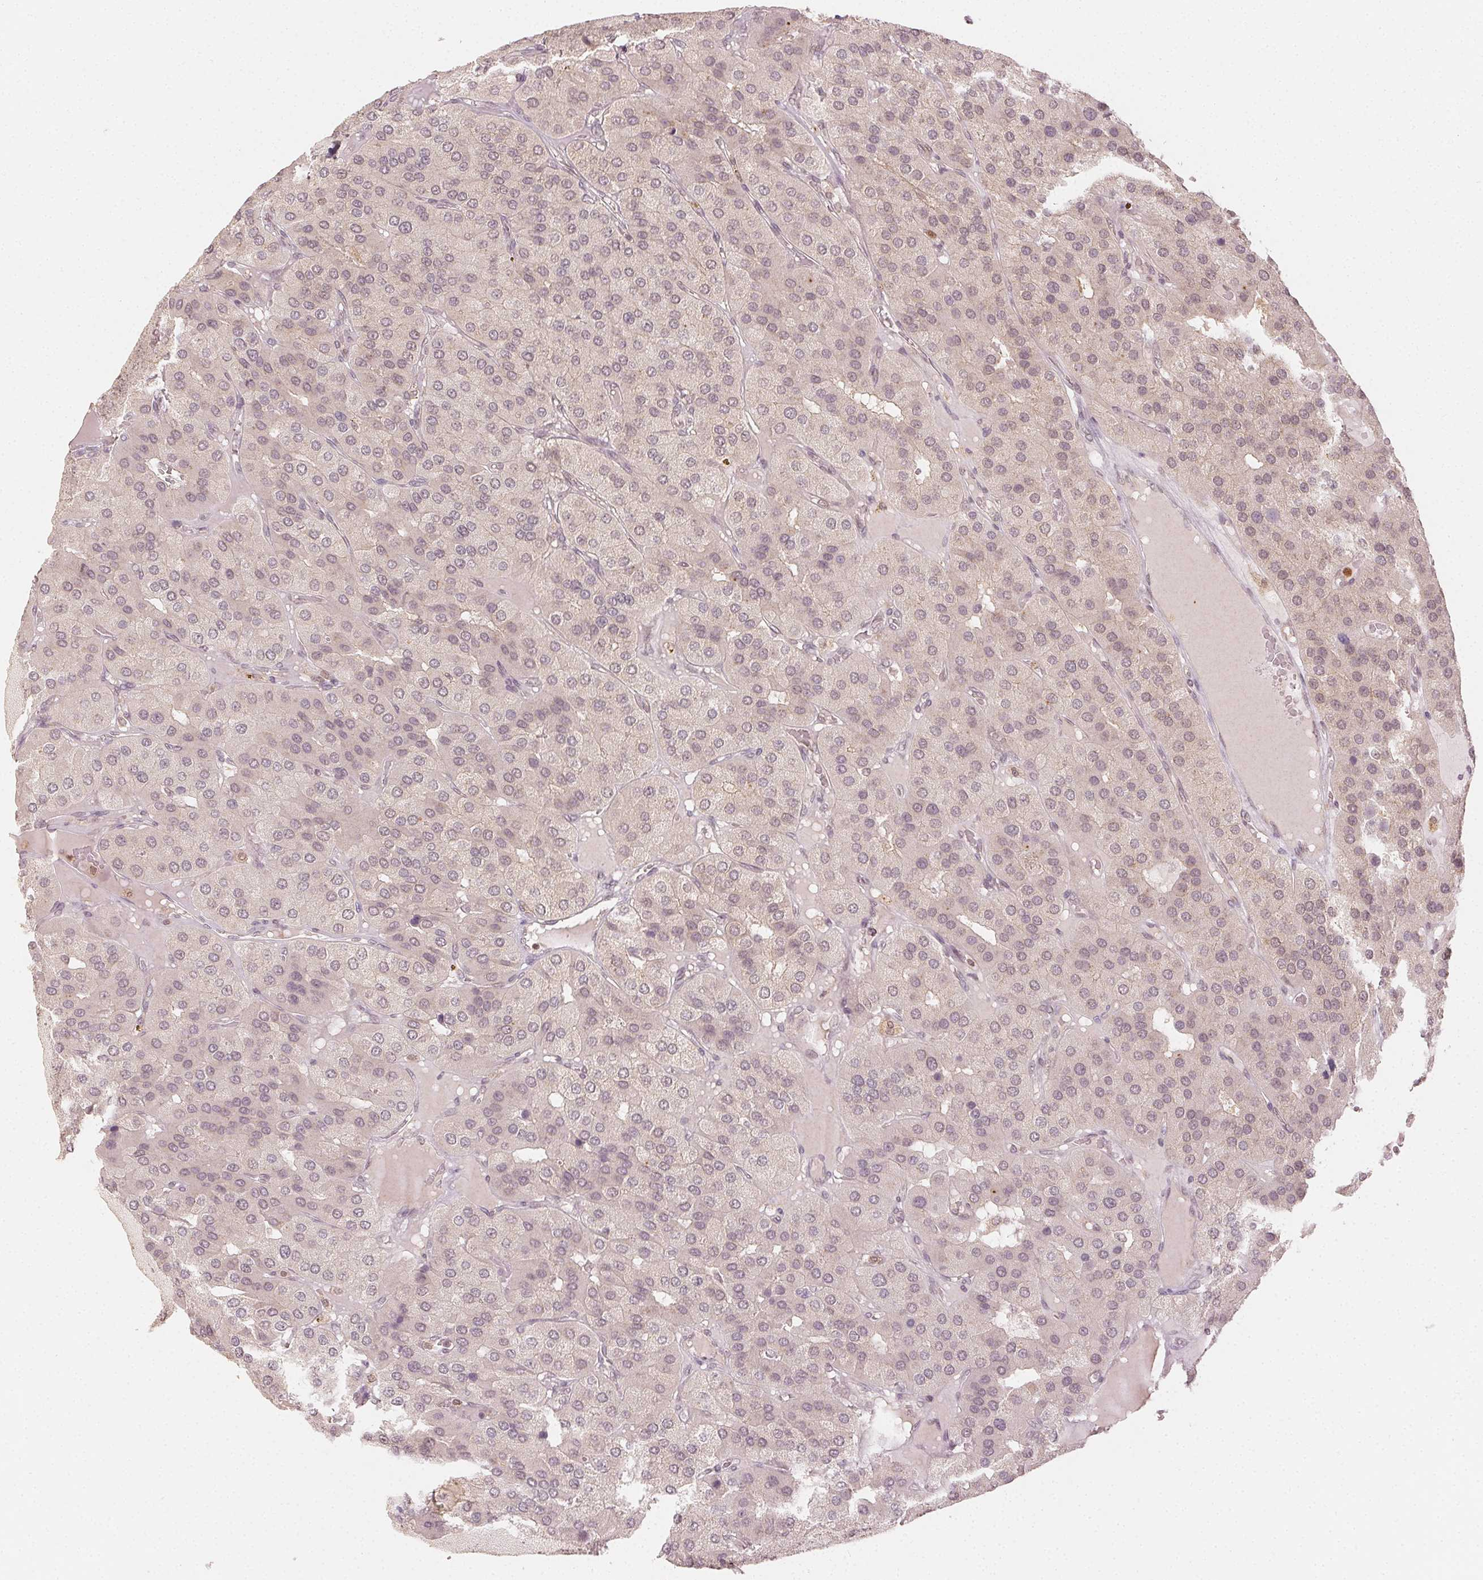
{"staining": {"intensity": "negative", "quantity": "none", "location": "none"}, "tissue": "parathyroid gland", "cell_type": "Glandular cells", "image_type": "normal", "snomed": [{"axis": "morphology", "description": "Normal tissue, NOS"}, {"axis": "morphology", "description": "Adenoma, NOS"}, {"axis": "topography", "description": "Parathyroid gland"}], "caption": "Immunohistochemistry image of benign parathyroid gland: human parathyroid gland stained with DAB reveals no significant protein positivity in glandular cells.", "gene": "MAPK14", "patient": {"sex": "female", "age": 86}}